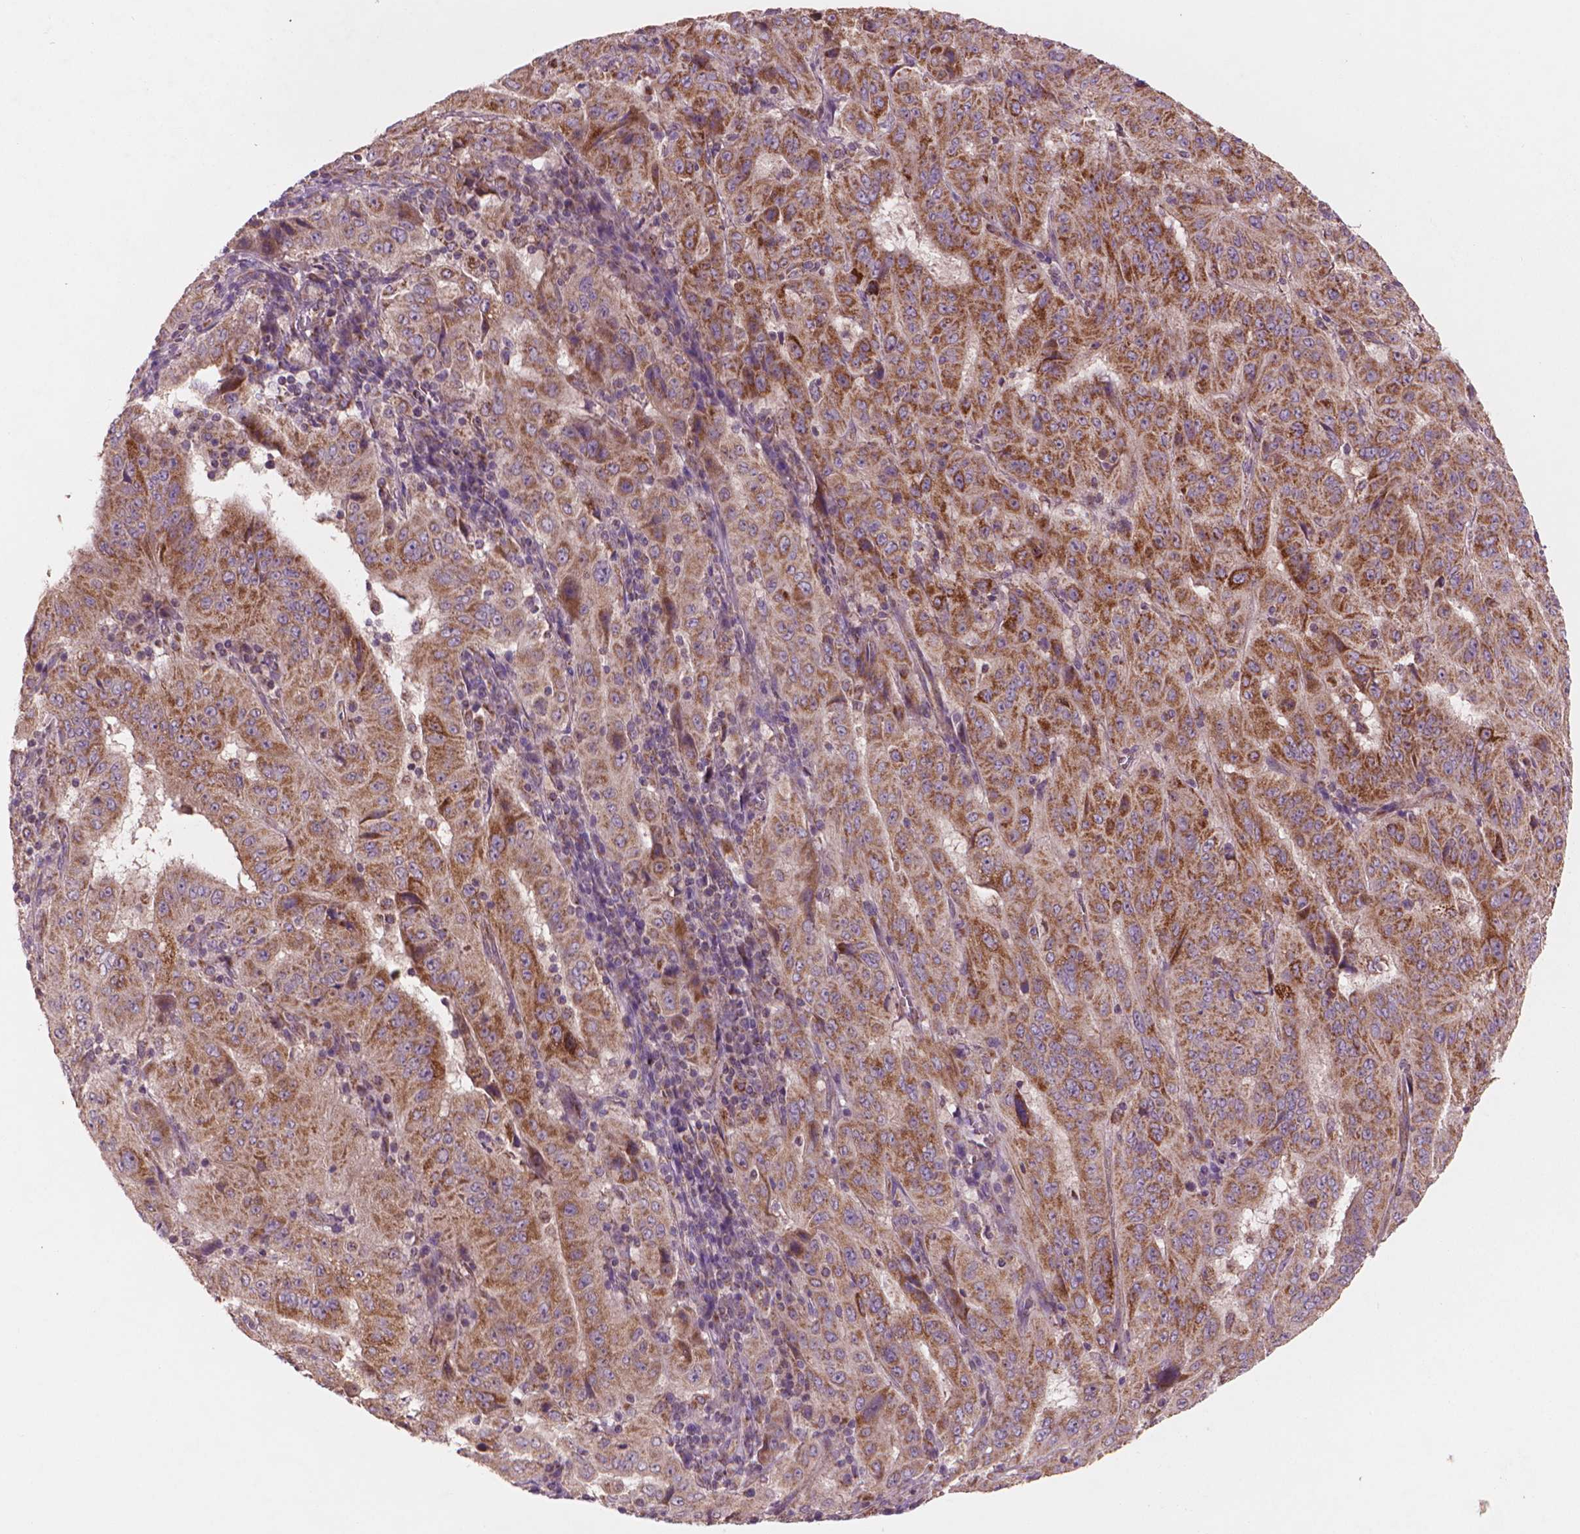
{"staining": {"intensity": "strong", "quantity": ">75%", "location": "cytoplasmic/membranous"}, "tissue": "pancreatic cancer", "cell_type": "Tumor cells", "image_type": "cancer", "snomed": [{"axis": "morphology", "description": "Adenocarcinoma, NOS"}, {"axis": "topography", "description": "Pancreas"}], "caption": "A brown stain highlights strong cytoplasmic/membranous staining of a protein in human pancreatic adenocarcinoma tumor cells.", "gene": "NLRX1", "patient": {"sex": "male", "age": 63}}